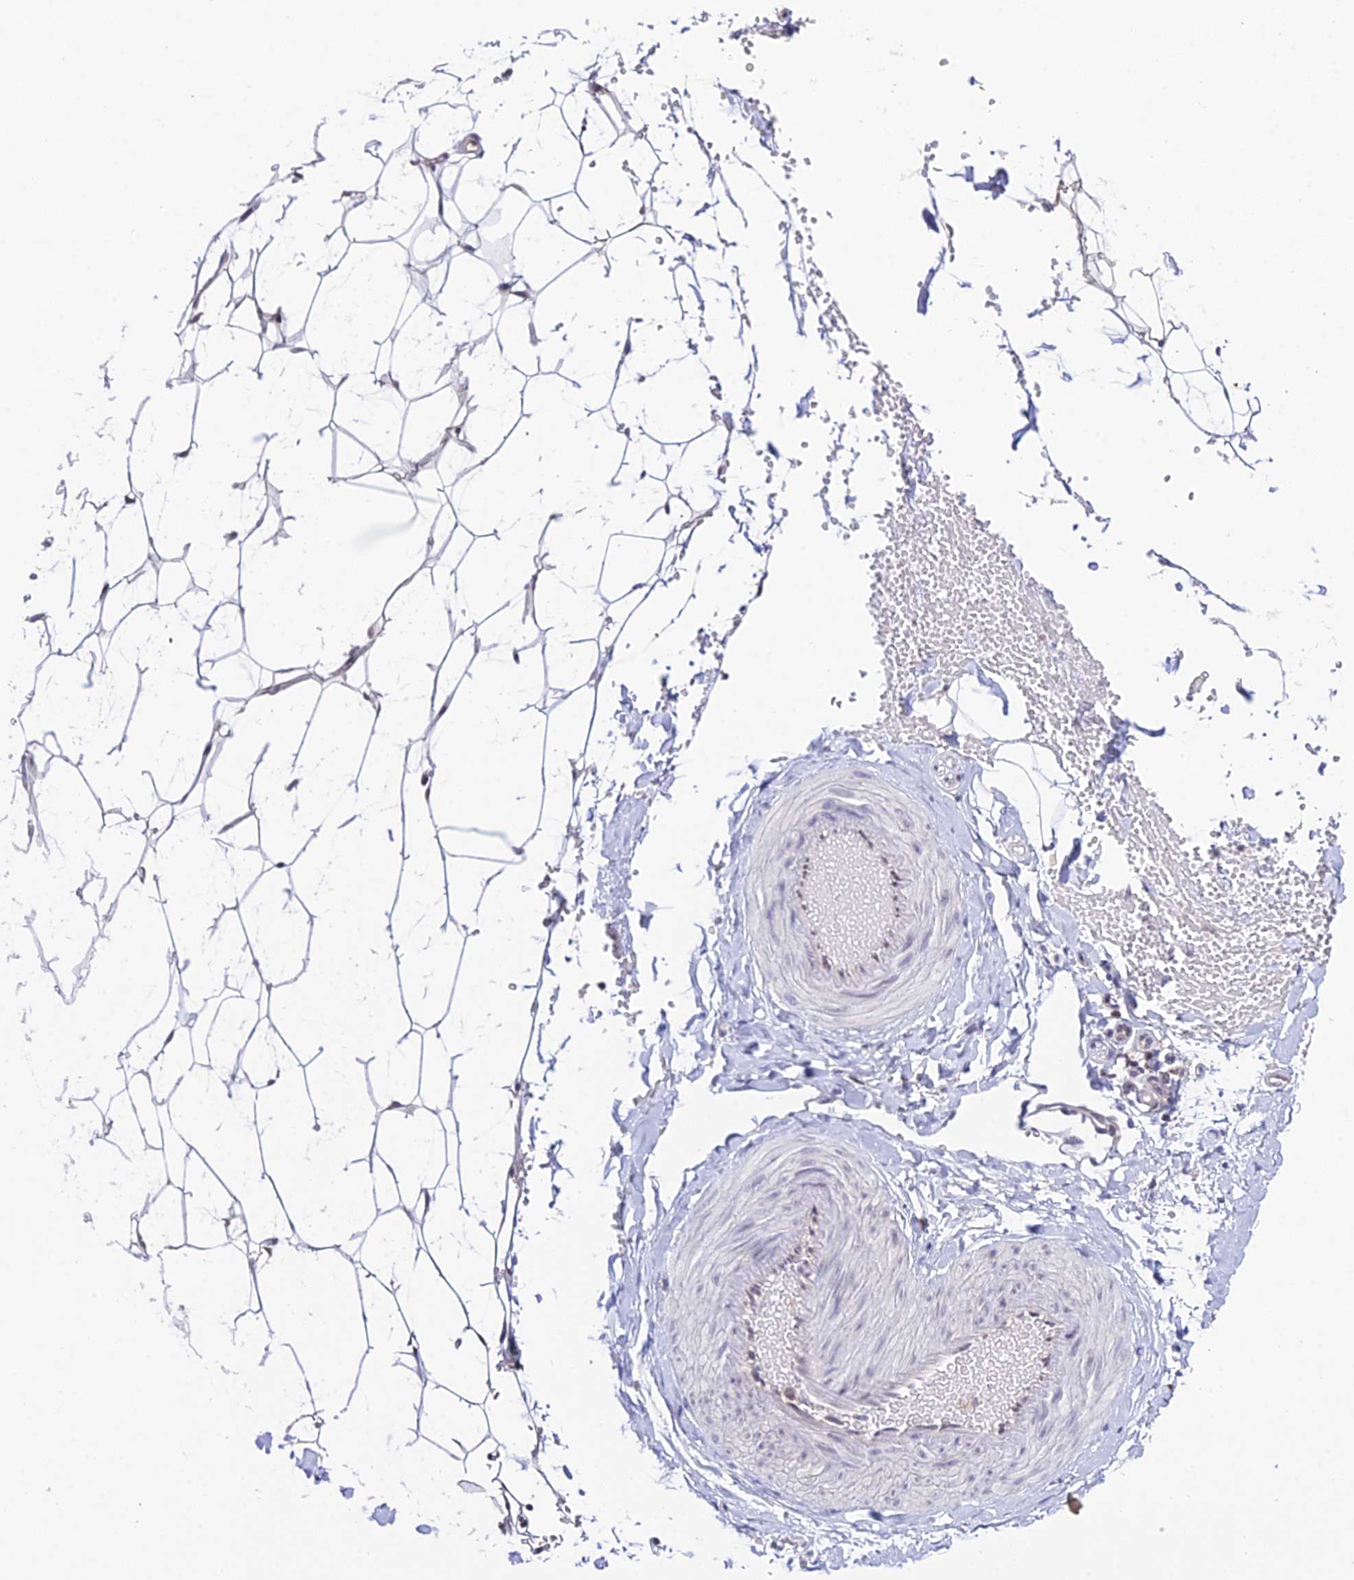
{"staining": {"intensity": "weak", "quantity": ">75%", "location": "nuclear"}, "tissue": "adipose tissue", "cell_type": "Adipocytes", "image_type": "normal", "snomed": [{"axis": "morphology", "description": "Normal tissue, NOS"}, {"axis": "topography", "description": "Breast"}], "caption": "Weak nuclear expression is seen in about >75% of adipocytes in benign adipose tissue. (IHC, brightfield microscopy, high magnification).", "gene": "TEKT1", "patient": {"sex": "female", "age": 23}}